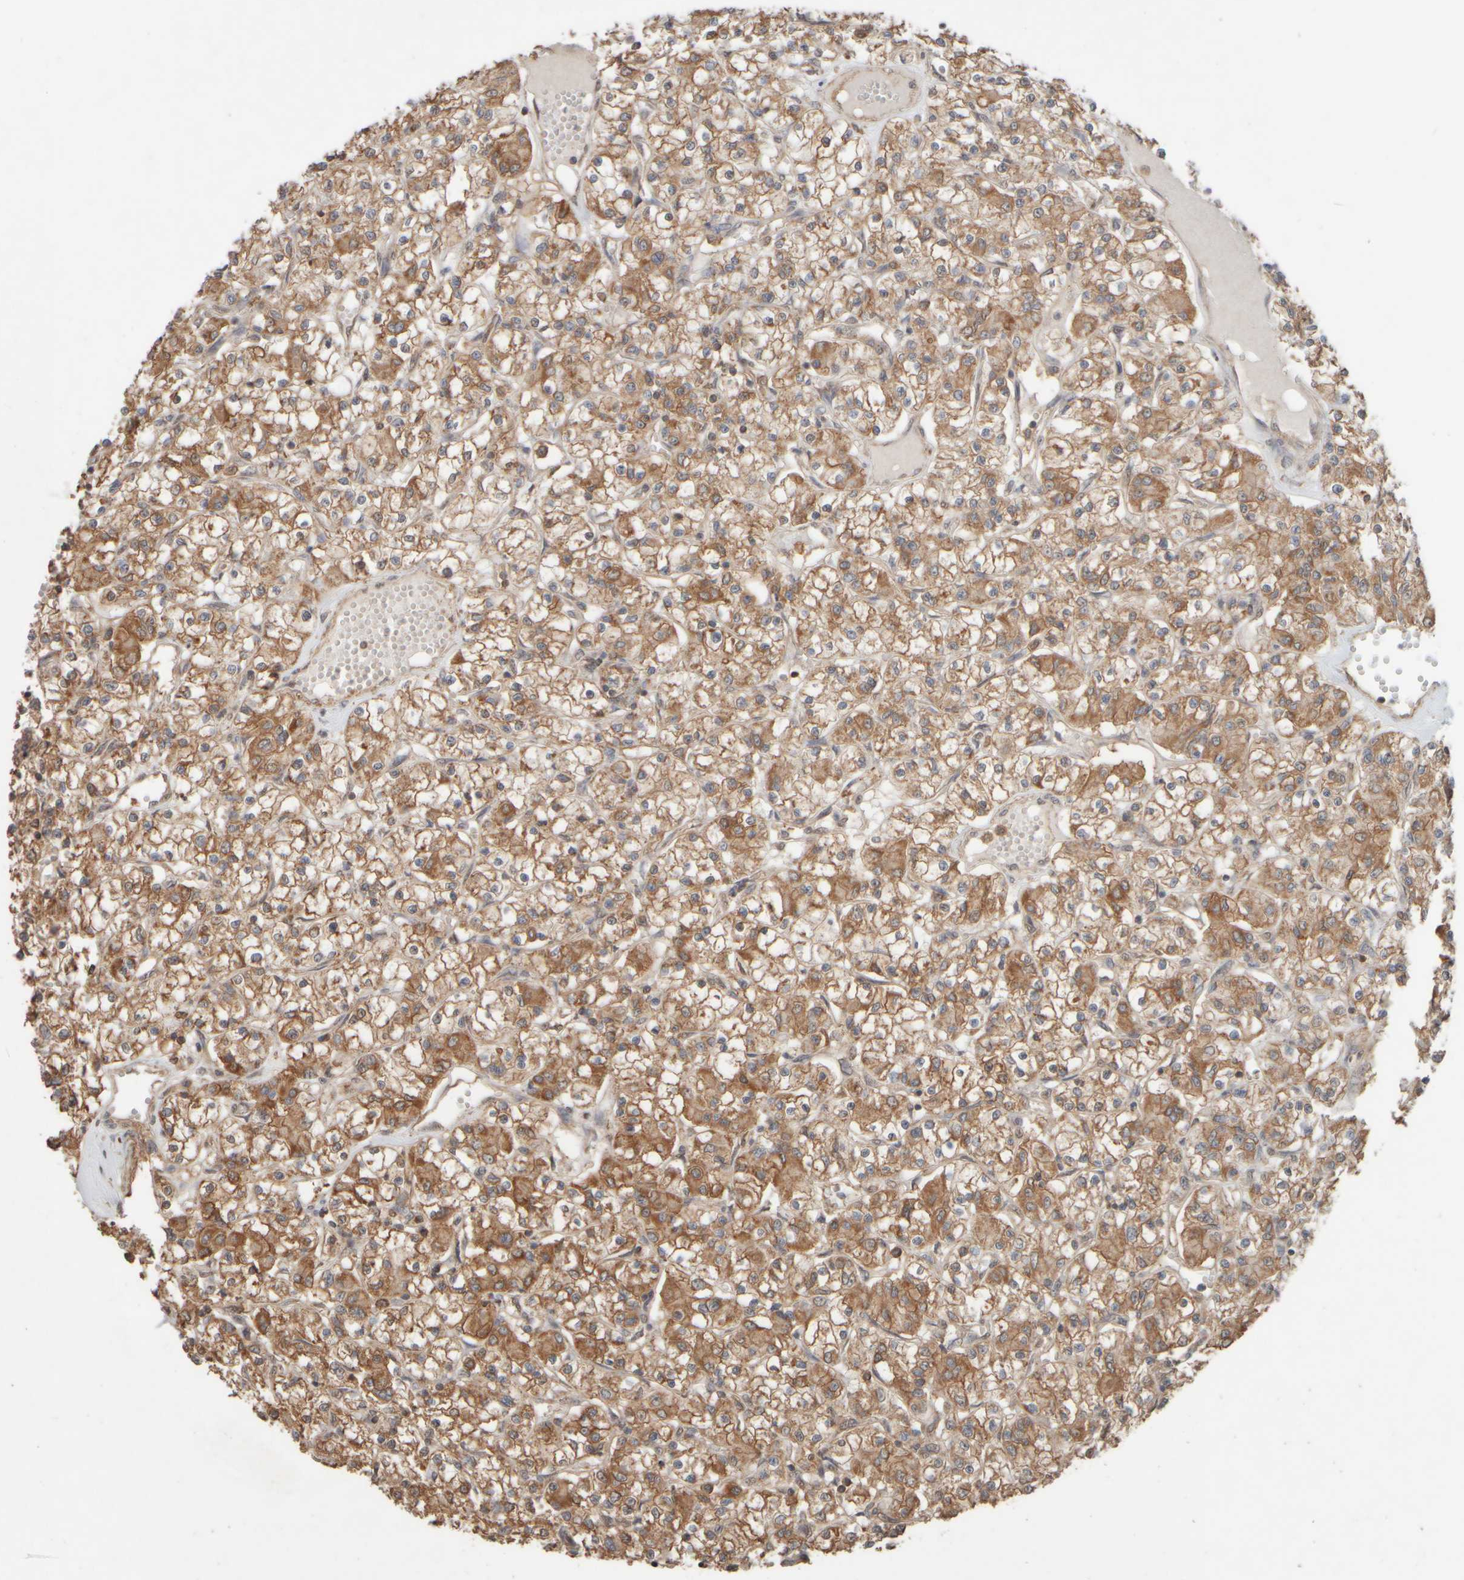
{"staining": {"intensity": "moderate", "quantity": ">75%", "location": "cytoplasmic/membranous"}, "tissue": "renal cancer", "cell_type": "Tumor cells", "image_type": "cancer", "snomed": [{"axis": "morphology", "description": "Adenocarcinoma, NOS"}, {"axis": "topography", "description": "Kidney"}], "caption": "There is medium levels of moderate cytoplasmic/membranous staining in tumor cells of renal adenocarcinoma, as demonstrated by immunohistochemical staining (brown color).", "gene": "EIF2B3", "patient": {"sex": "female", "age": 59}}